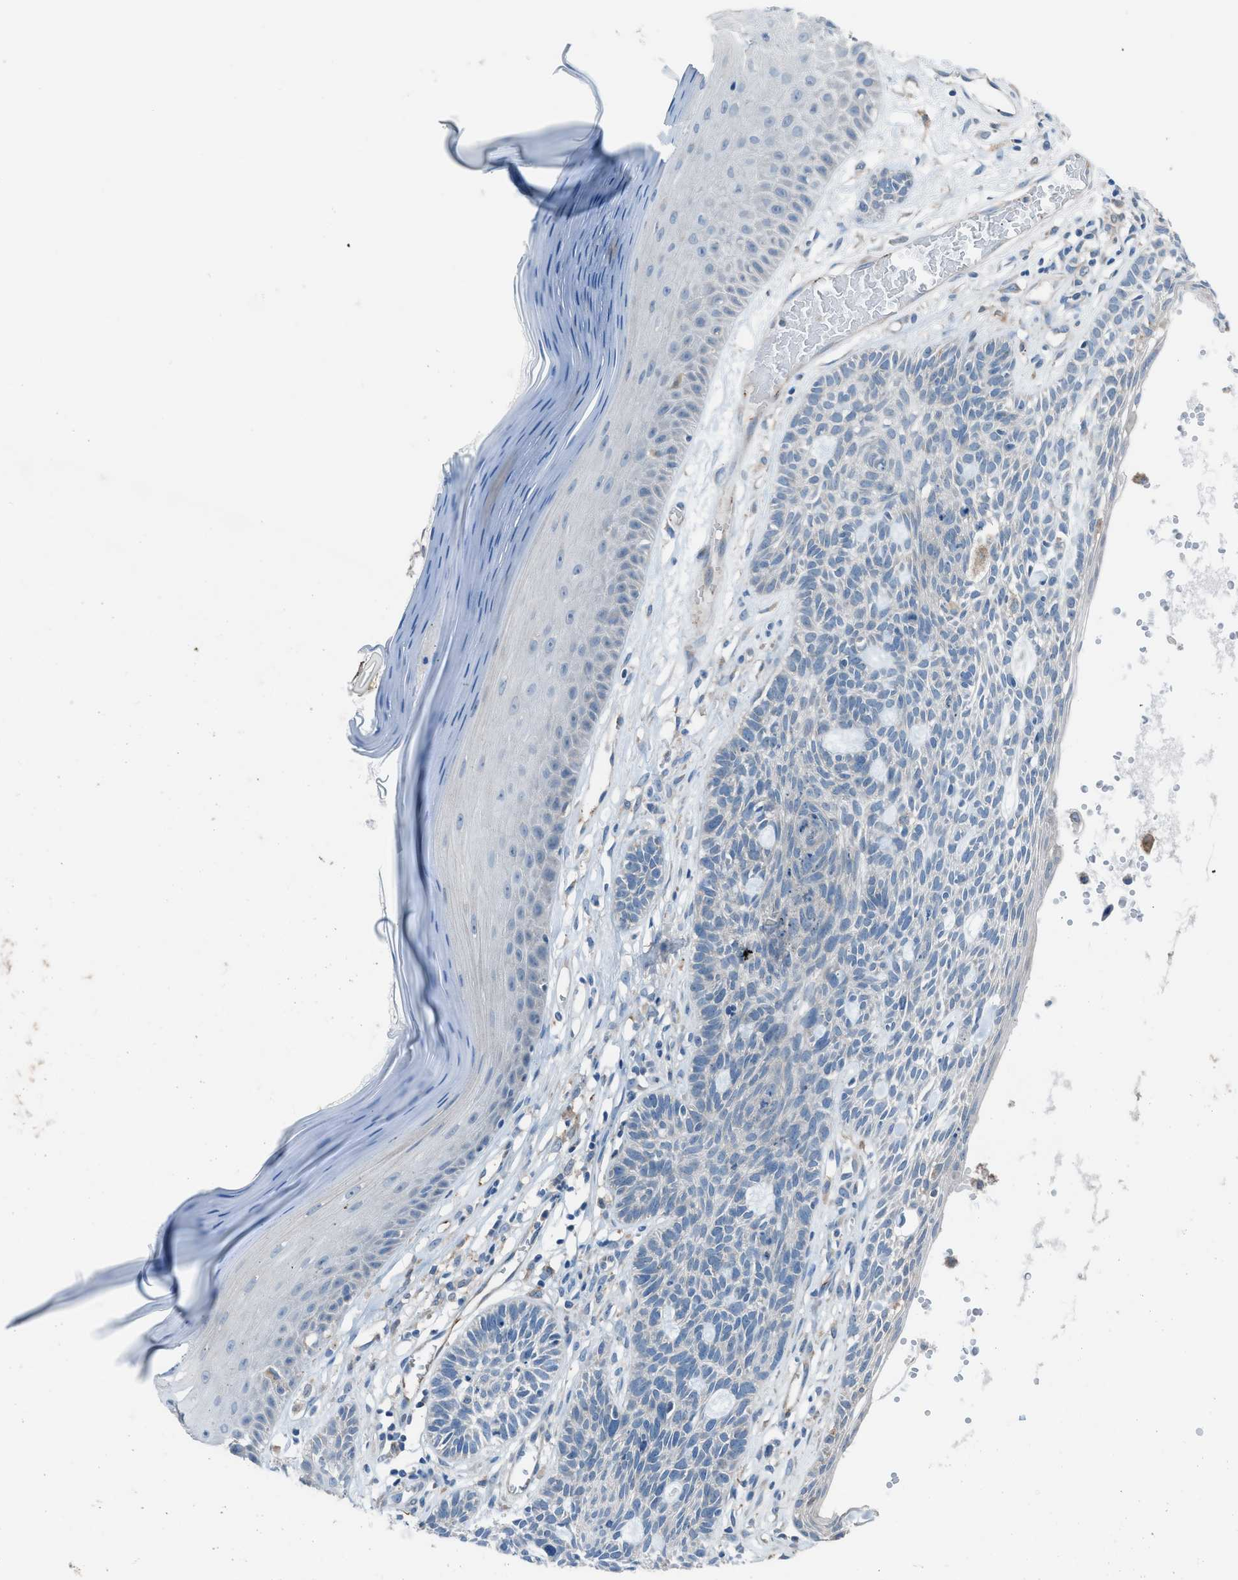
{"staining": {"intensity": "negative", "quantity": "none", "location": "none"}, "tissue": "skin cancer", "cell_type": "Tumor cells", "image_type": "cancer", "snomed": [{"axis": "morphology", "description": "Basal cell carcinoma"}, {"axis": "topography", "description": "Skin"}], "caption": "An image of skin basal cell carcinoma stained for a protein reveals no brown staining in tumor cells.", "gene": "HEG1", "patient": {"sex": "male", "age": 67}}